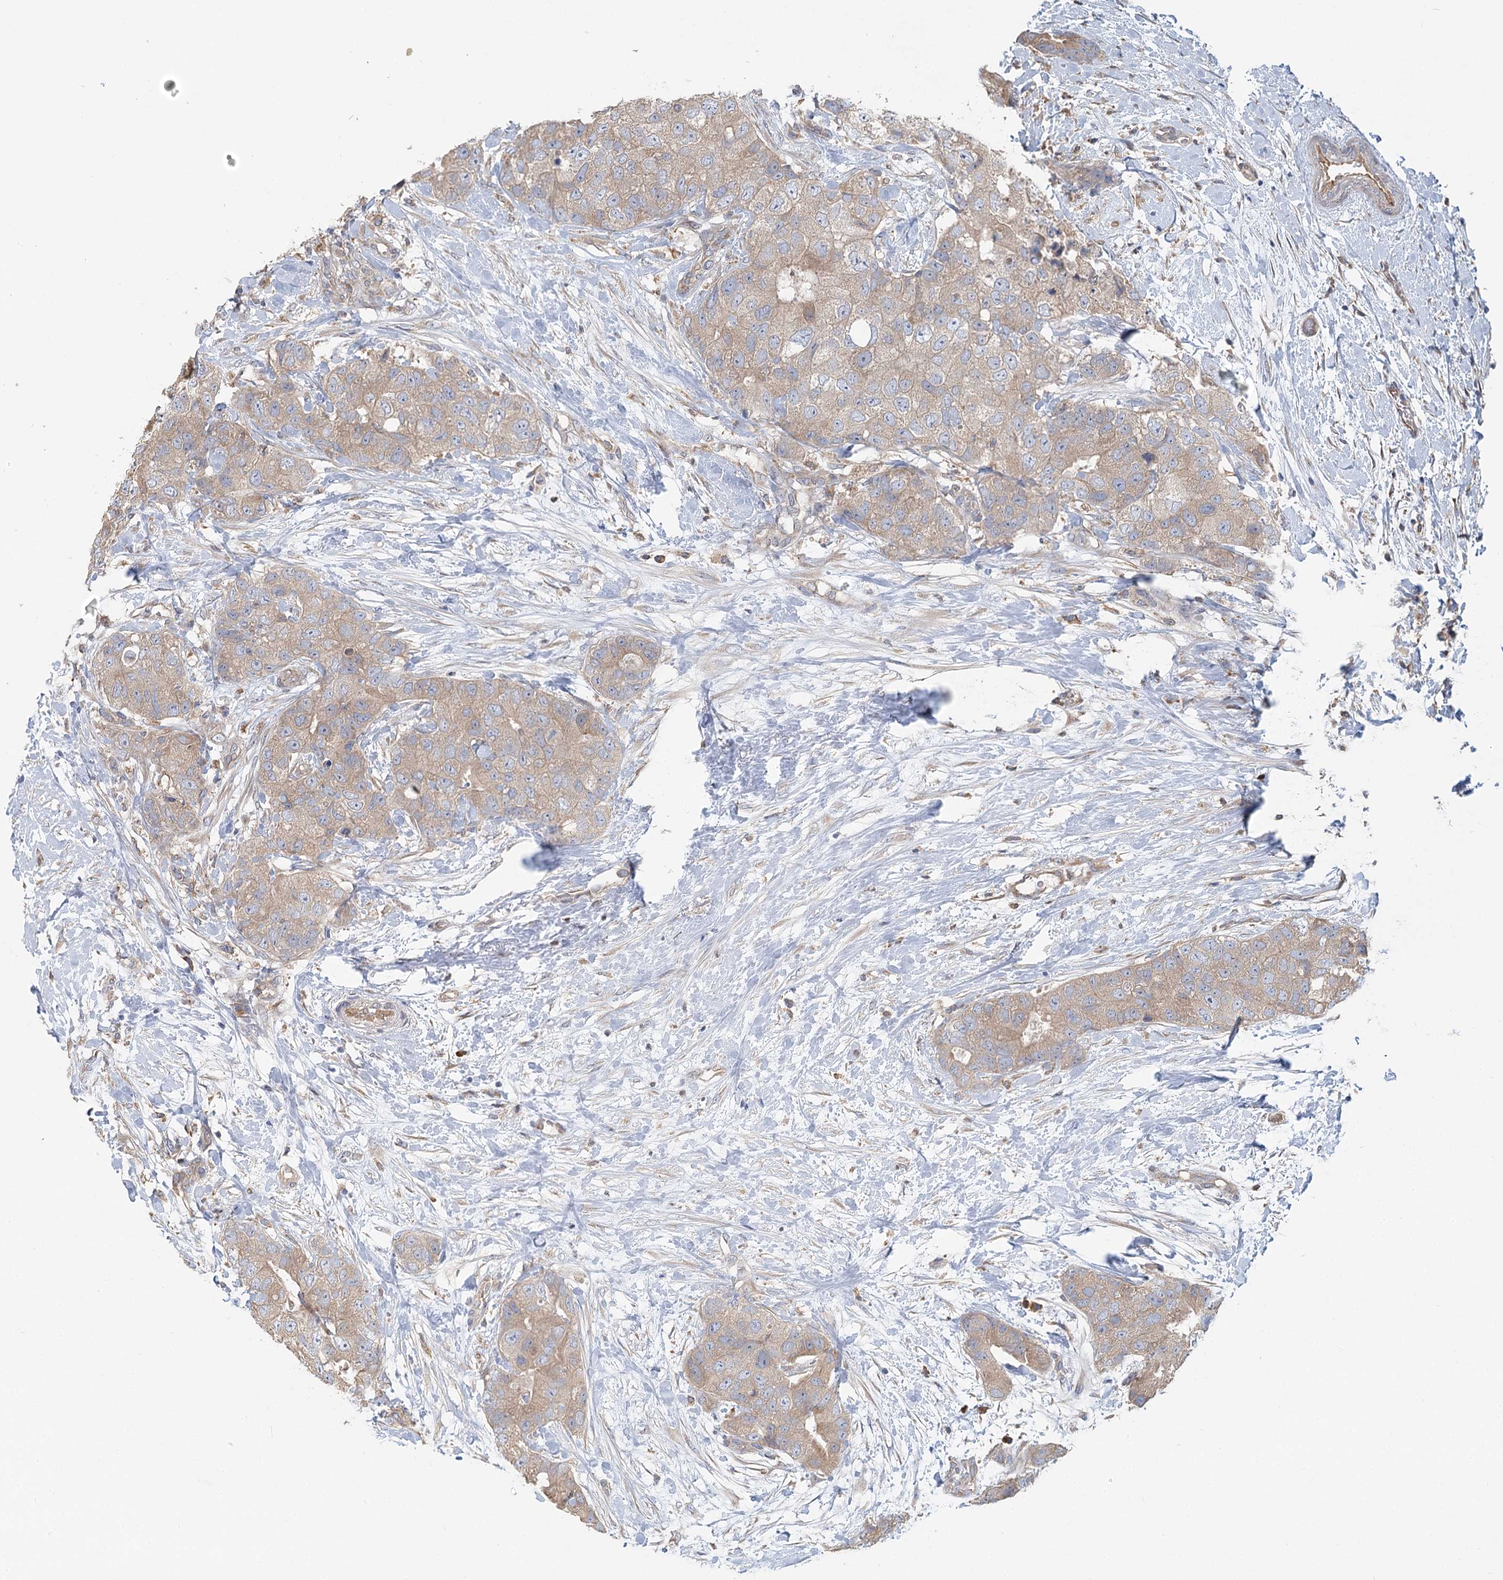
{"staining": {"intensity": "weak", "quantity": ">75%", "location": "cytoplasmic/membranous"}, "tissue": "breast cancer", "cell_type": "Tumor cells", "image_type": "cancer", "snomed": [{"axis": "morphology", "description": "Duct carcinoma"}, {"axis": "topography", "description": "Breast"}], "caption": "Immunohistochemical staining of human breast cancer reveals low levels of weak cytoplasmic/membranous positivity in approximately >75% of tumor cells.", "gene": "PAIP2", "patient": {"sex": "female", "age": 62}}